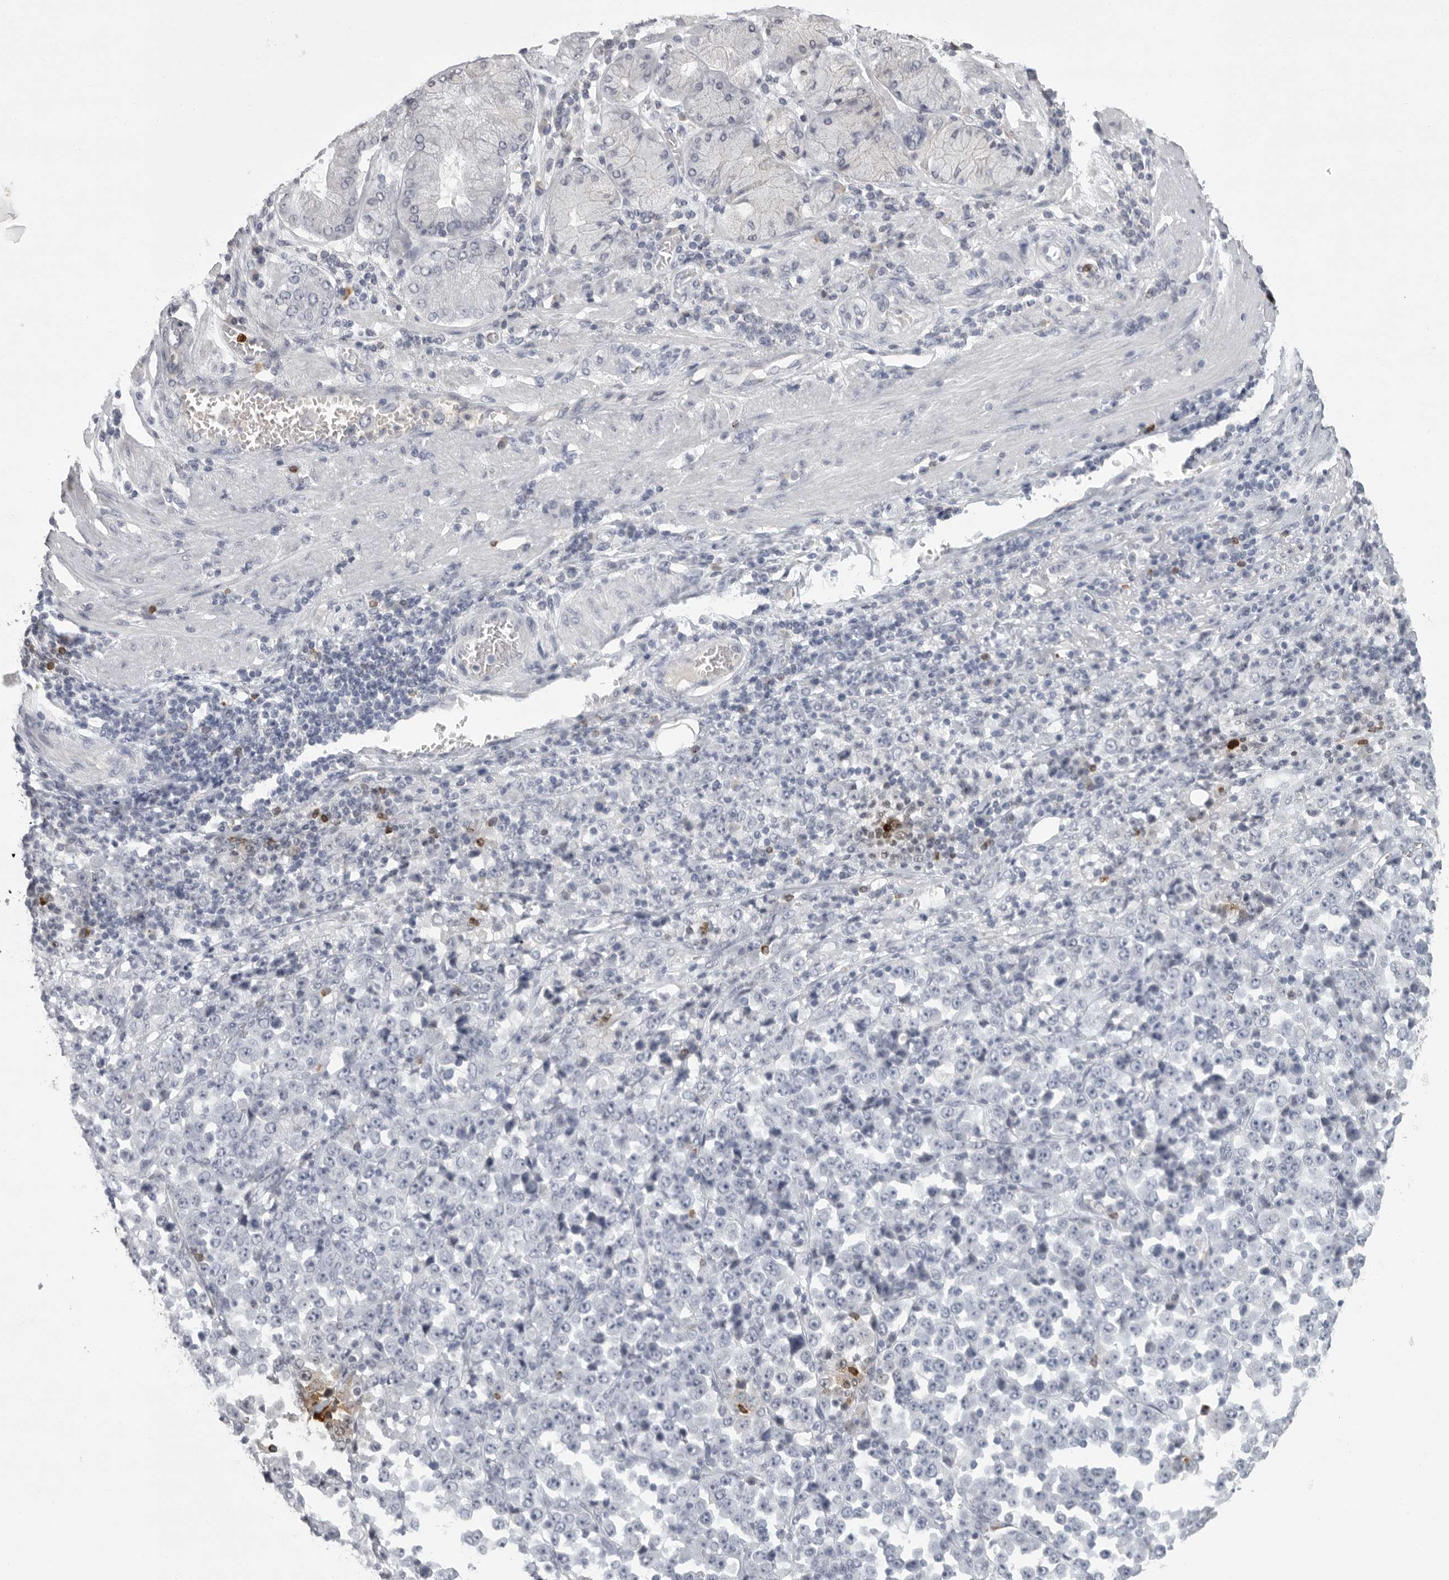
{"staining": {"intensity": "negative", "quantity": "none", "location": "none"}, "tissue": "stomach cancer", "cell_type": "Tumor cells", "image_type": "cancer", "snomed": [{"axis": "morphology", "description": "Normal tissue, NOS"}, {"axis": "morphology", "description": "Adenocarcinoma, NOS"}, {"axis": "topography", "description": "Stomach, upper"}, {"axis": "topography", "description": "Stomach"}], "caption": "High power microscopy micrograph of an IHC micrograph of adenocarcinoma (stomach), revealing no significant staining in tumor cells. Nuclei are stained in blue.", "gene": "GNLY", "patient": {"sex": "male", "age": 59}}